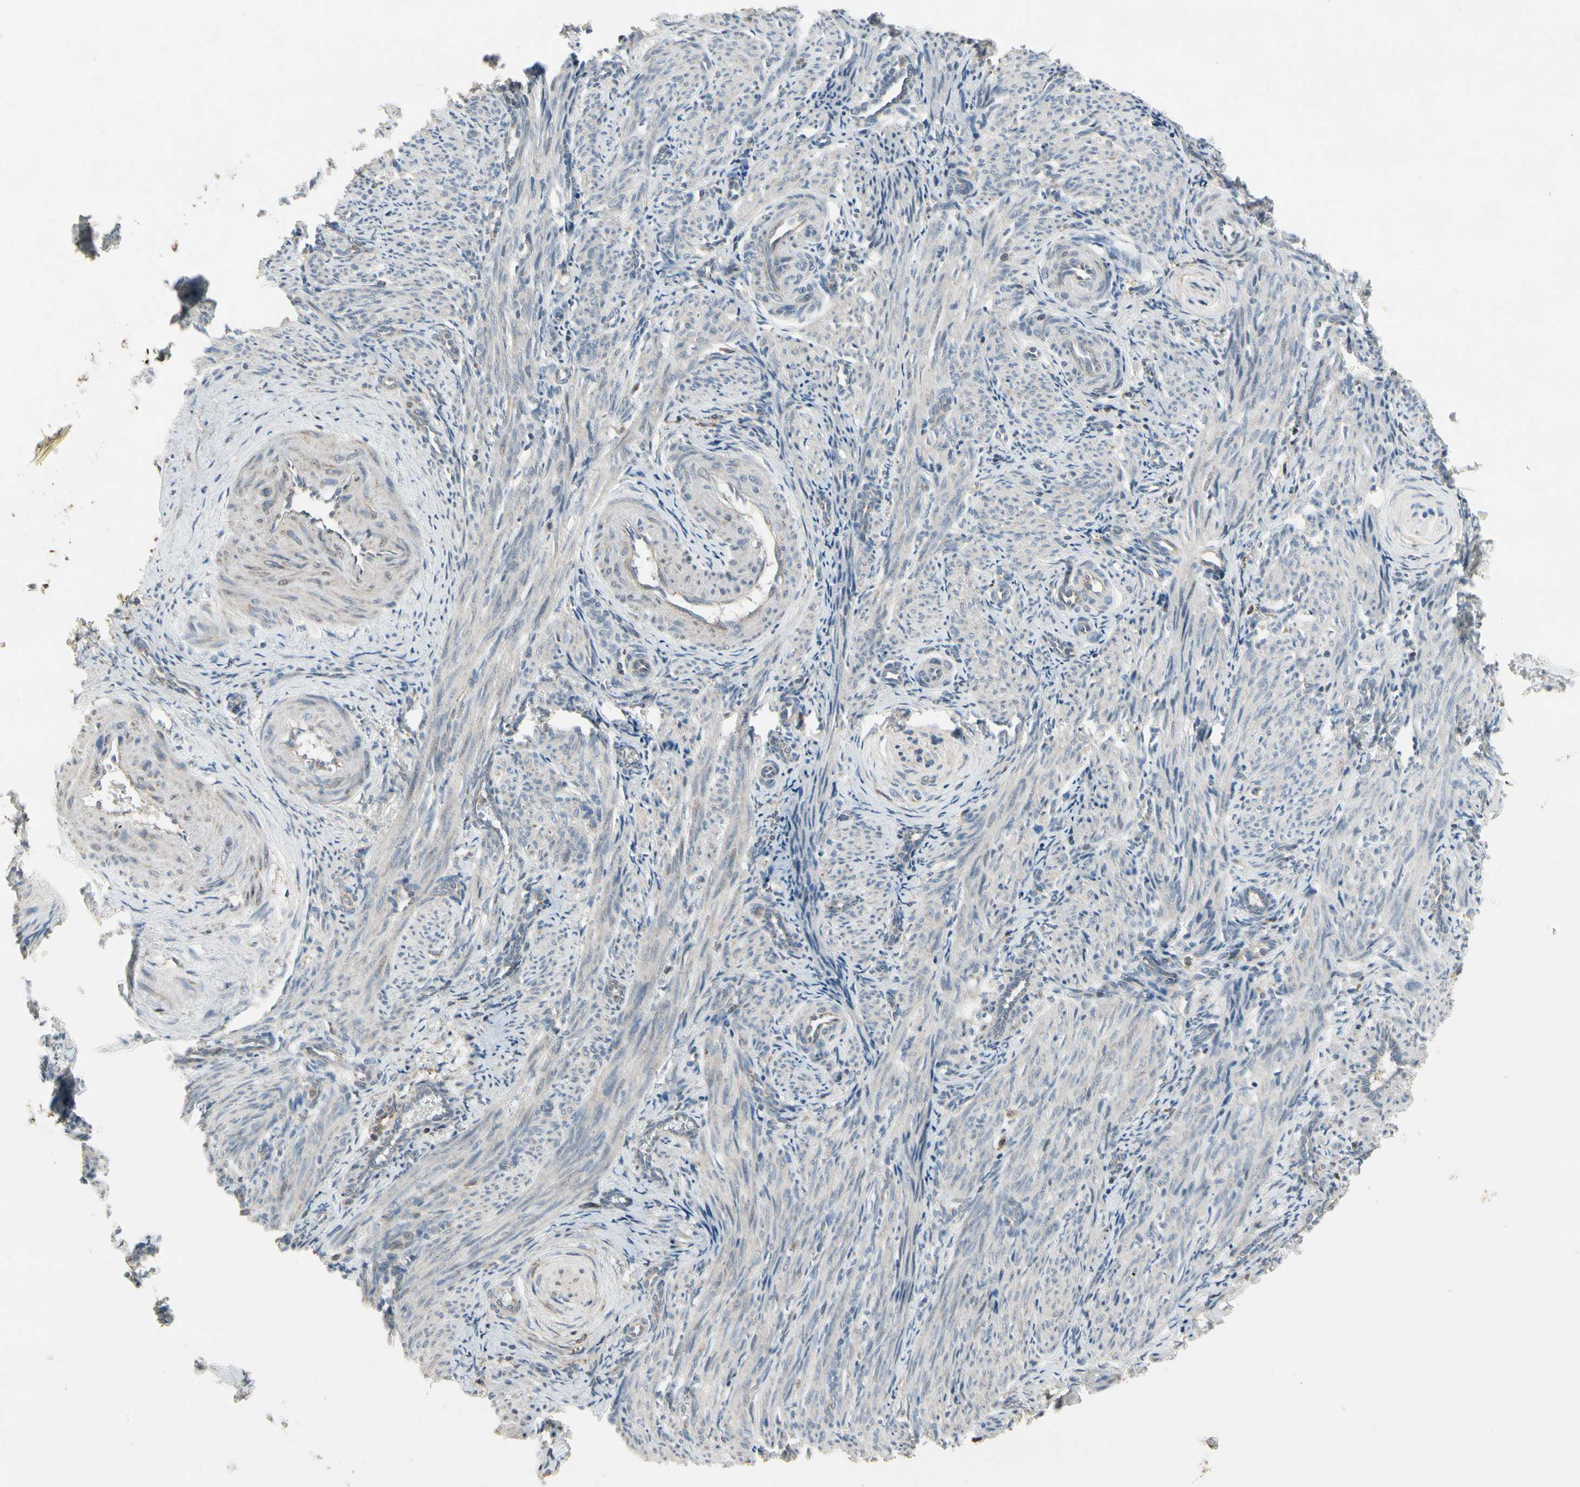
{"staining": {"intensity": "weak", "quantity": "25%-75%", "location": "cytoplasmic/membranous,nuclear"}, "tissue": "smooth muscle", "cell_type": "Smooth muscle cells", "image_type": "normal", "snomed": [{"axis": "morphology", "description": "Normal tissue, NOS"}, {"axis": "topography", "description": "Endometrium"}], "caption": "Weak cytoplasmic/membranous,nuclear expression is present in about 25%-75% of smooth muscle cells in benign smooth muscle.", "gene": "NMI", "patient": {"sex": "female", "age": 33}}